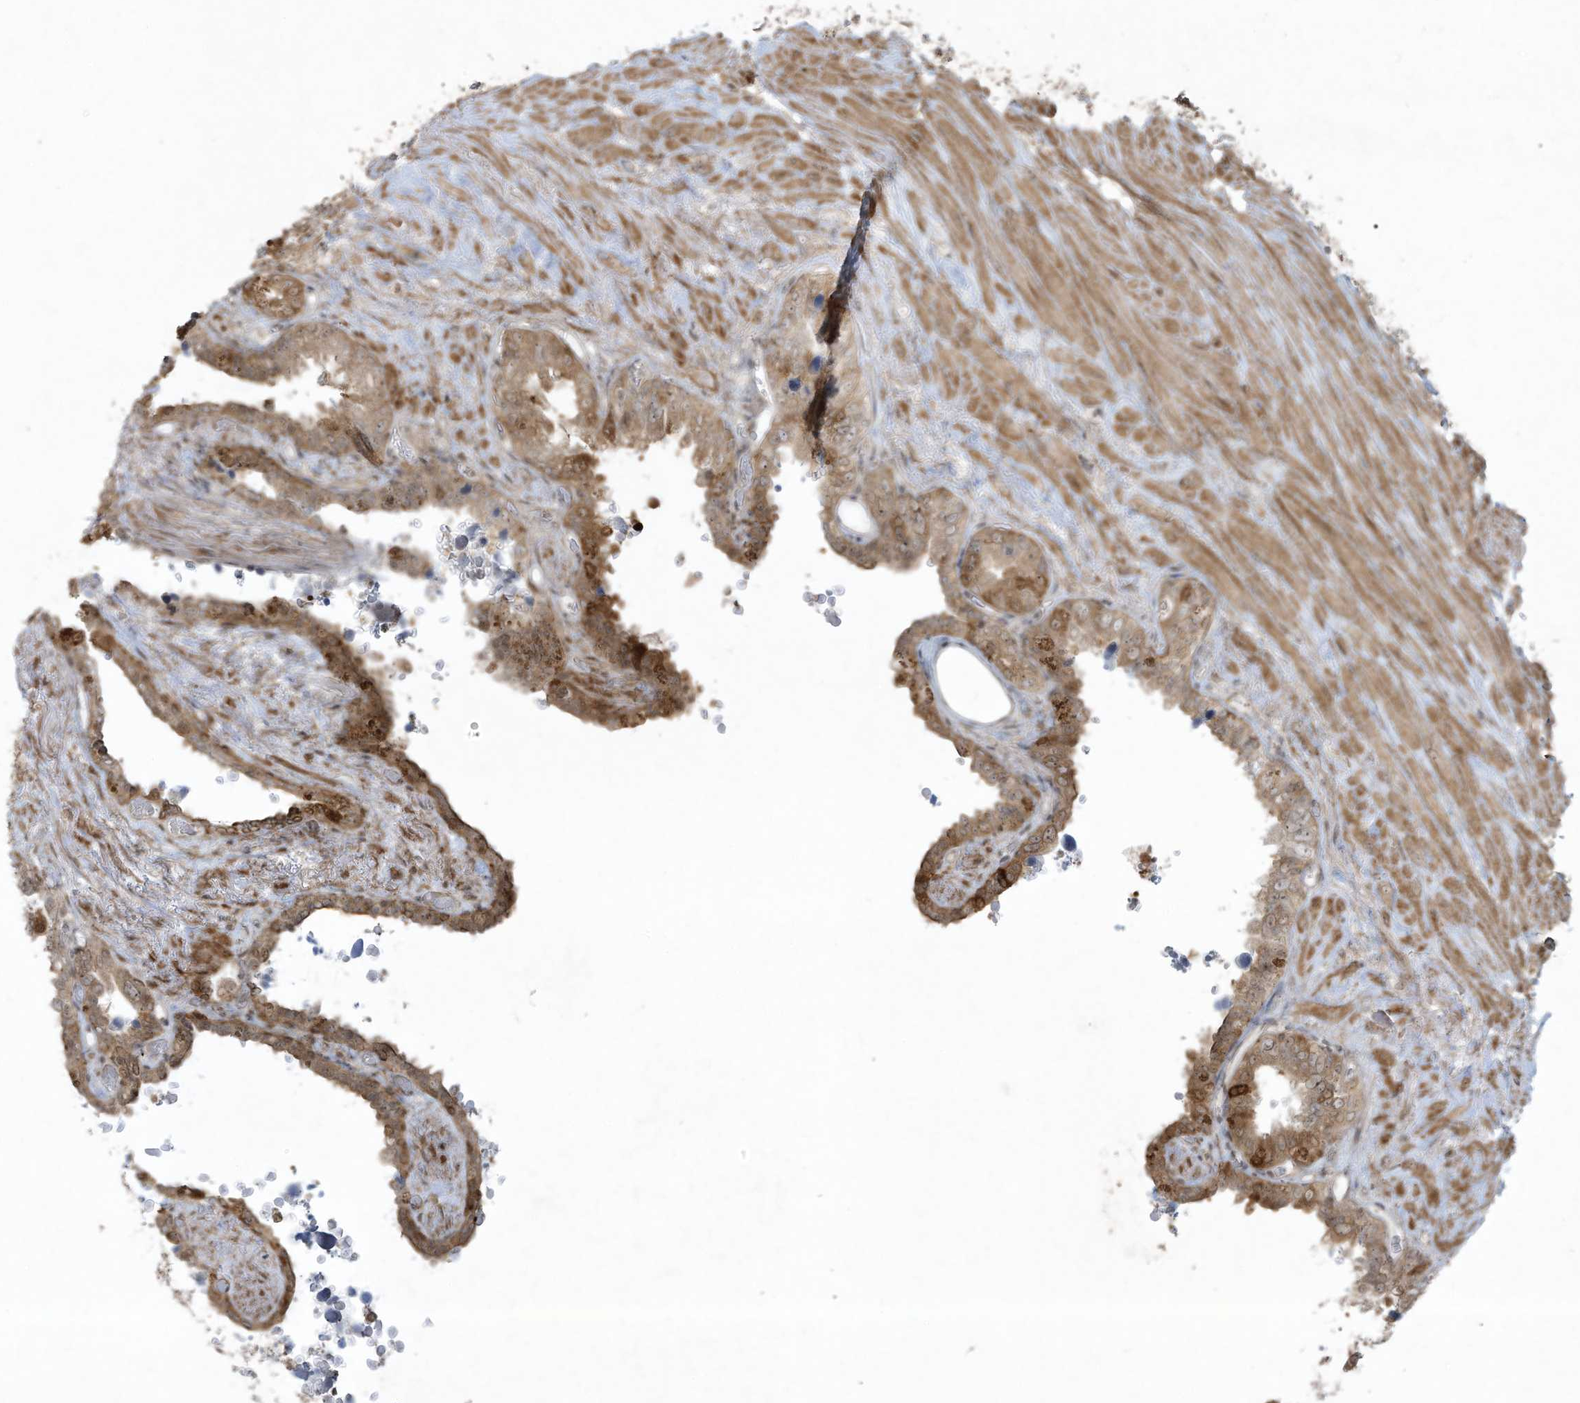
{"staining": {"intensity": "moderate", "quantity": "<25%", "location": "cytoplasmic/membranous"}, "tissue": "seminal vesicle", "cell_type": "Glandular cells", "image_type": "normal", "snomed": [{"axis": "morphology", "description": "Normal tissue, NOS"}, {"axis": "topography", "description": "Seminal veicle"}], "caption": "Protein expression analysis of unremarkable seminal vesicle displays moderate cytoplasmic/membranous positivity in approximately <25% of glandular cells.", "gene": "ZNF263", "patient": {"sex": "male", "age": 80}}